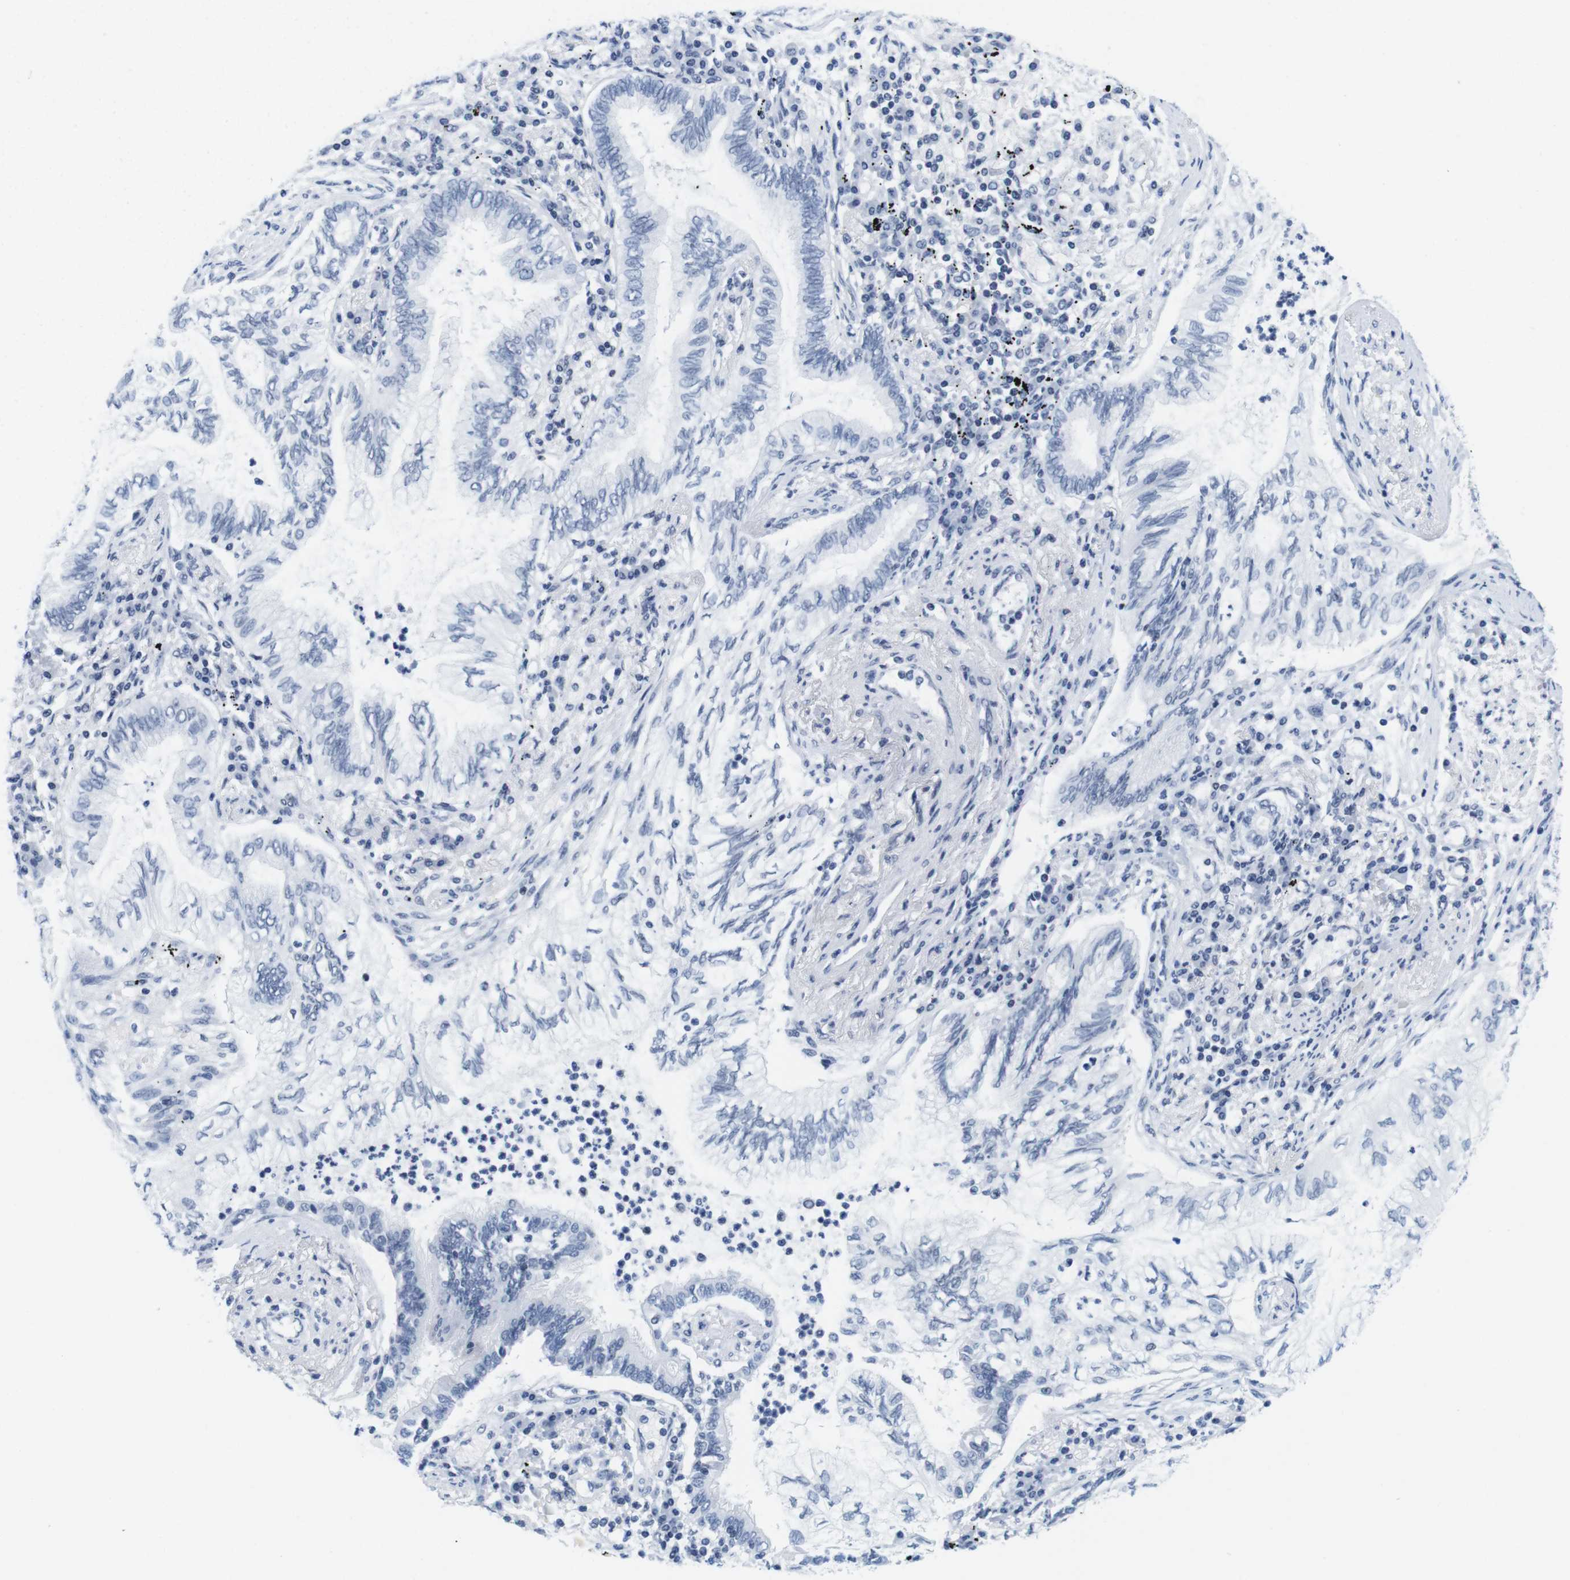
{"staining": {"intensity": "negative", "quantity": "none", "location": "none"}, "tissue": "lung cancer", "cell_type": "Tumor cells", "image_type": "cancer", "snomed": [{"axis": "morphology", "description": "Normal tissue, NOS"}, {"axis": "morphology", "description": "Adenocarcinoma, NOS"}, {"axis": "topography", "description": "Bronchus"}, {"axis": "topography", "description": "Lung"}], "caption": "Tumor cells are negative for brown protein staining in adenocarcinoma (lung).", "gene": "IFI16", "patient": {"sex": "female", "age": 70}}